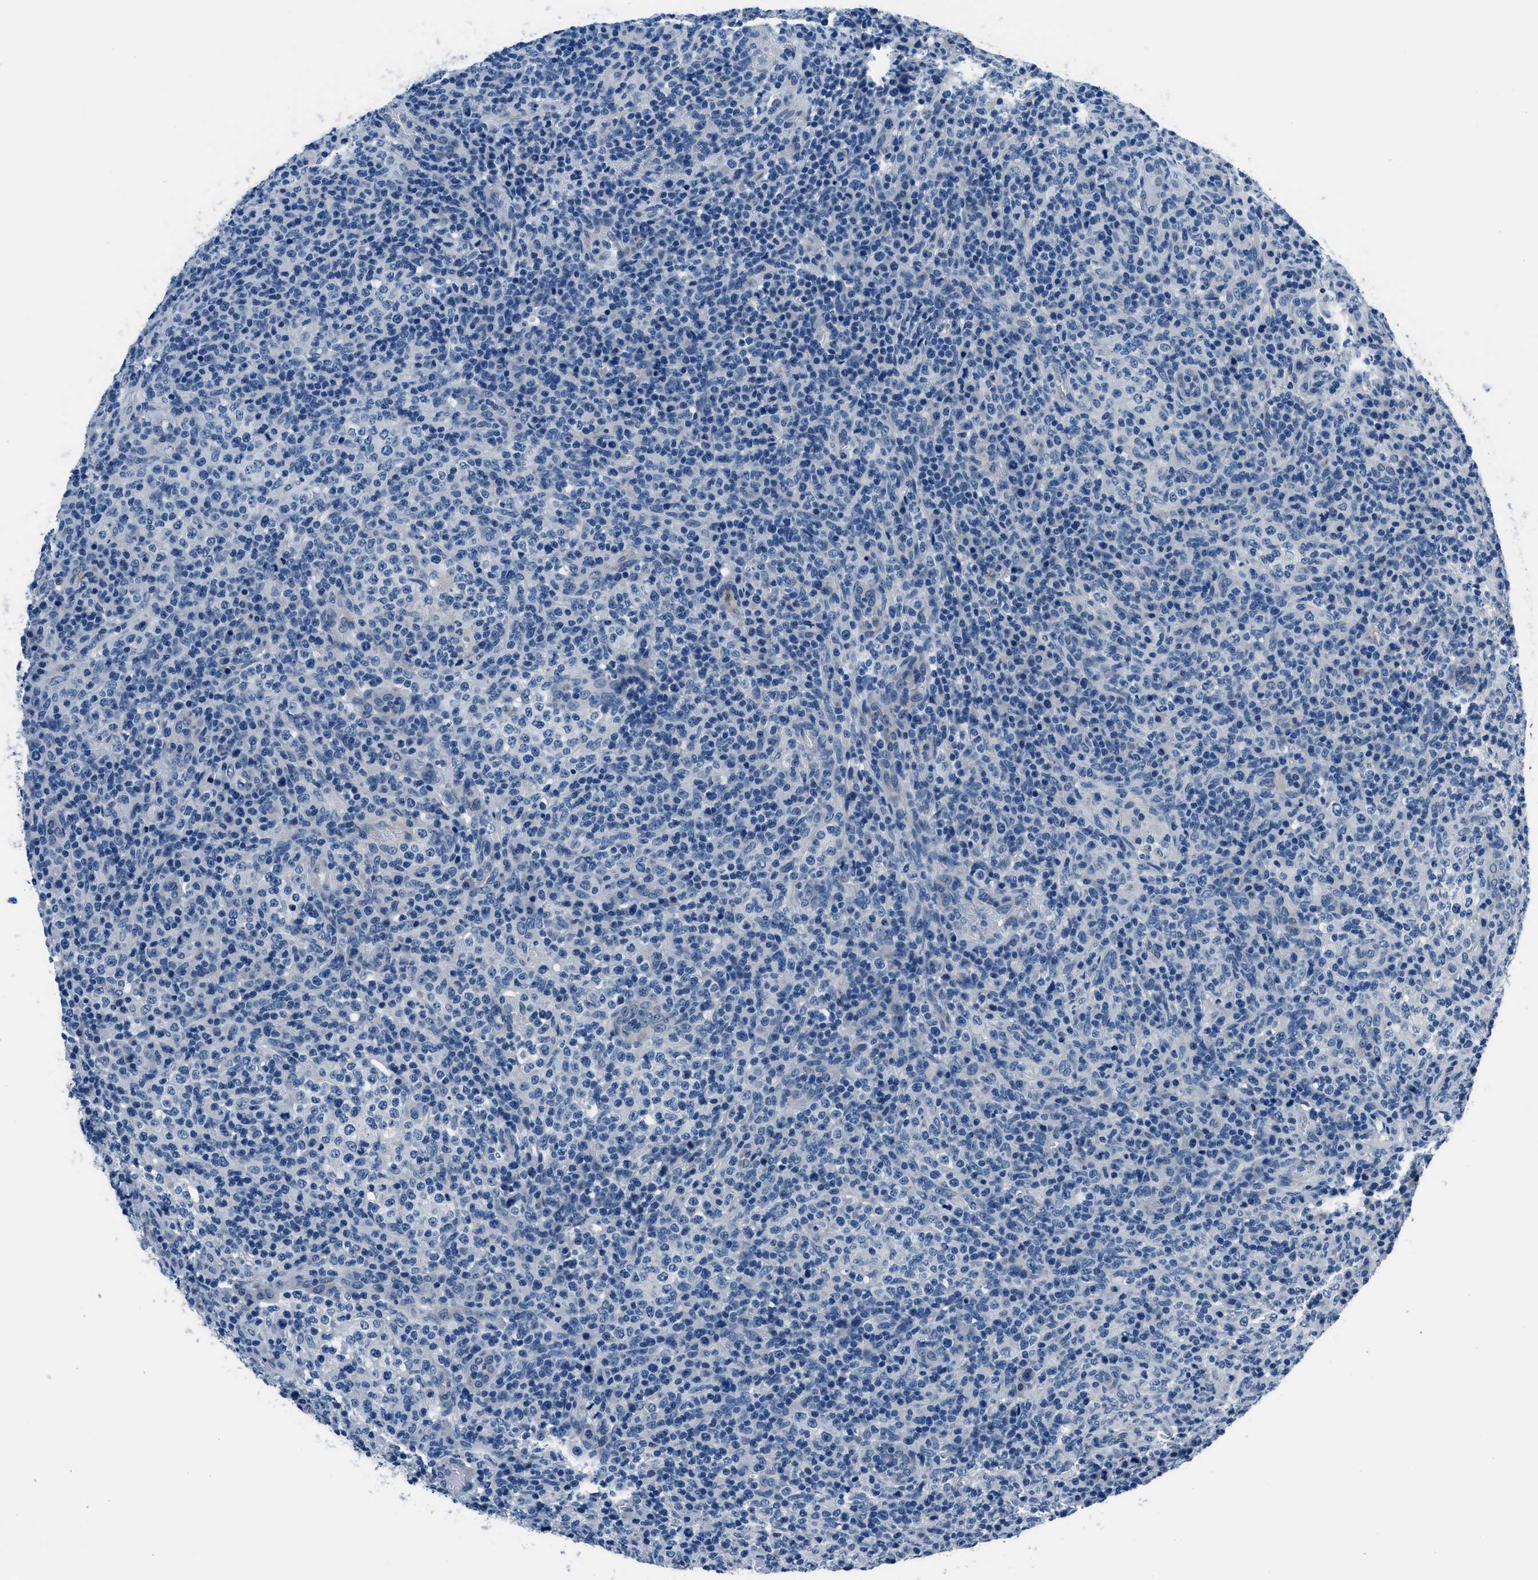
{"staining": {"intensity": "negative", "quantity": "none", "location": "none"}, "tissue": "lymphoma", "cell_type": "Tumor cells", "image_type": "cancer", "snomed": [{"axis": "morphology", "description": "Malignant lymphoma, non-Hodgkin's type, High grade"}, {"axis": "topography", "description": "Lymph node"}], "caption": "Immunohistochemistry (IHC) histopathology image of lymphoma stained for a protein (brown), which shows no positivity in tumor cells.", "gene": "GJA3", "patient": {"sex": "female", "age": 76}}